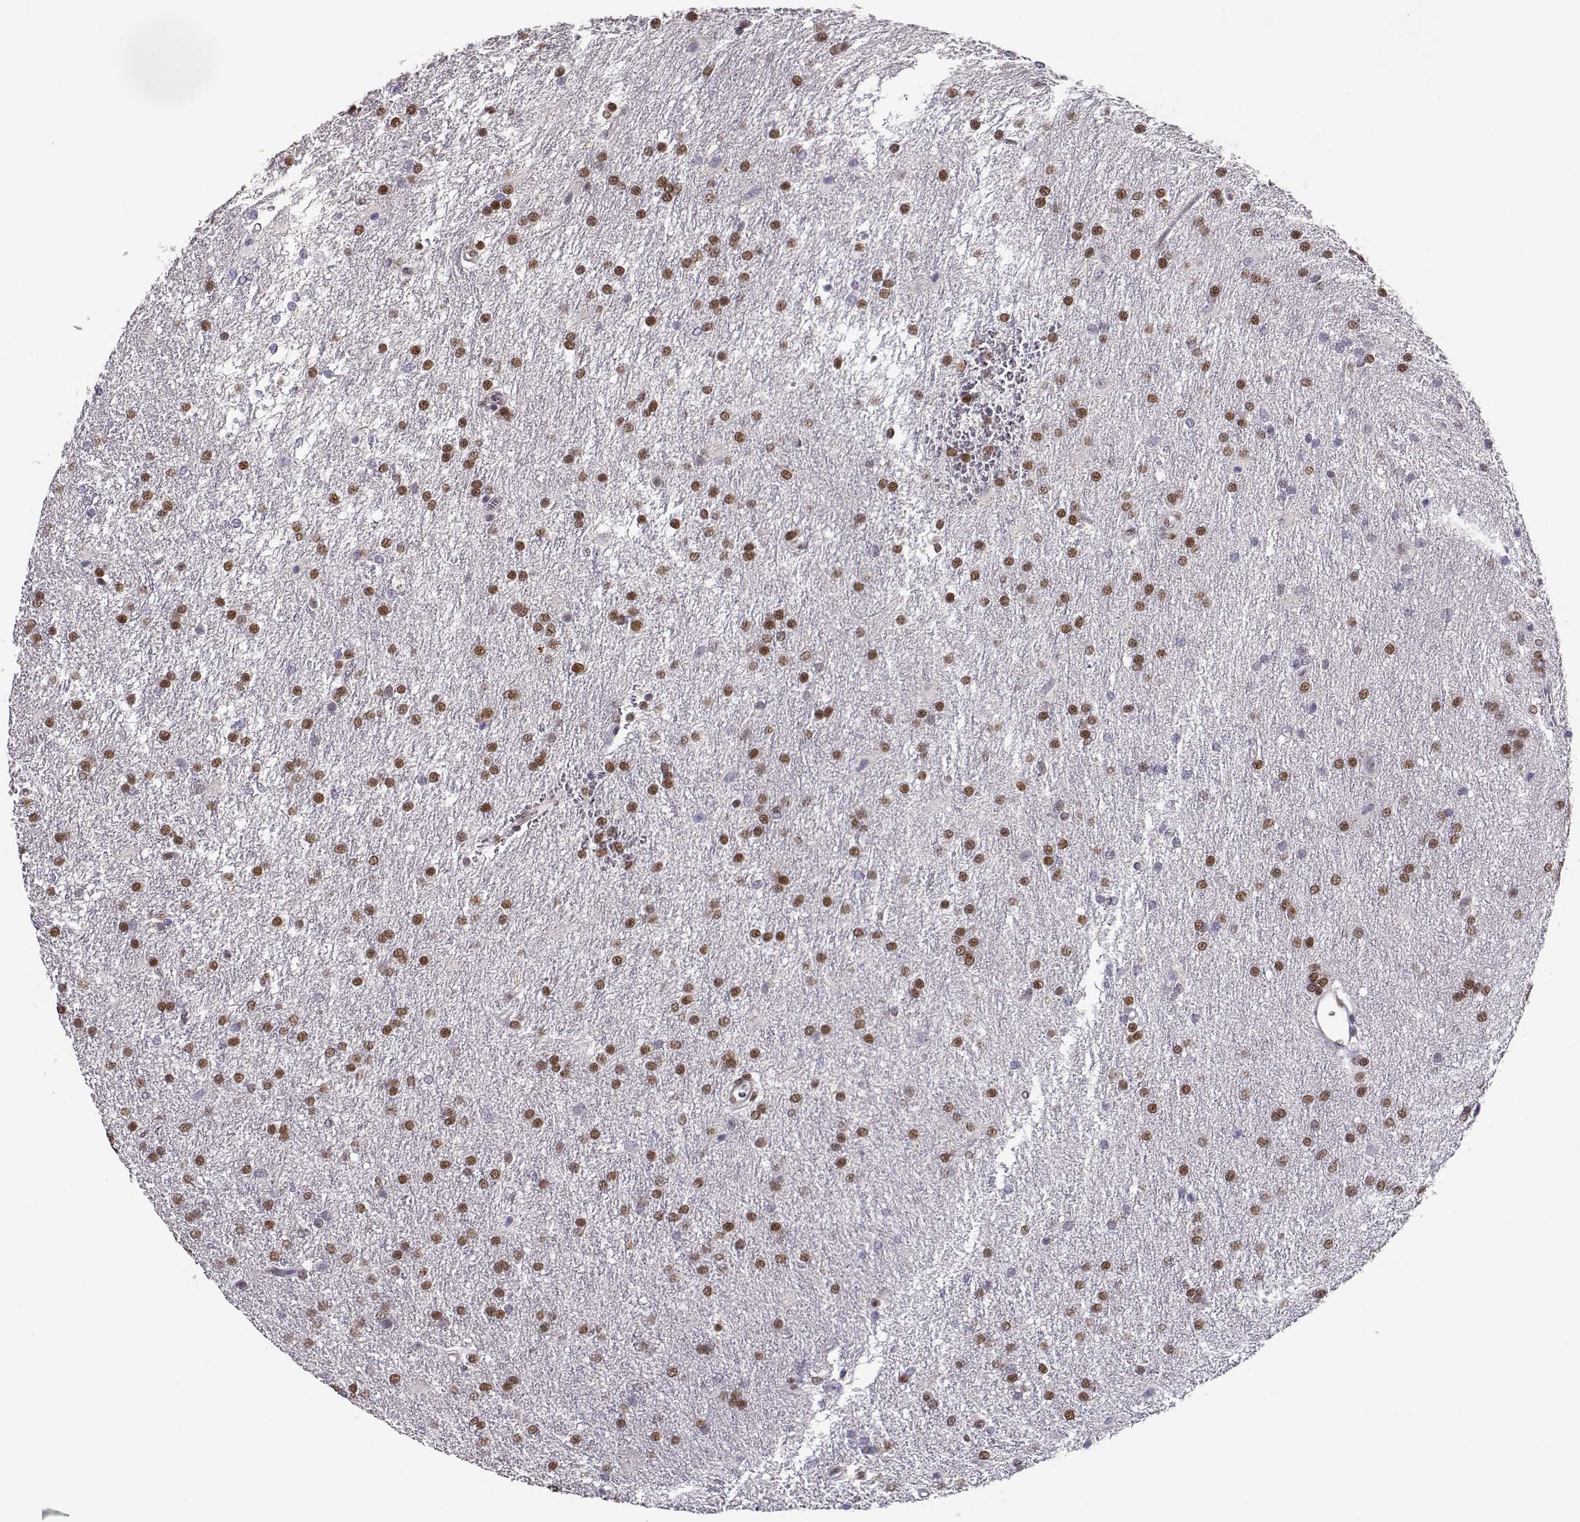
{"staining": {"intensity": "moderate", "quantity": ">75%", "location": "nuclear"}, "tissue": "glioma", "cell_type": "Tumor cells", "image_type": "cancer", "snomed": [{"axis": "morphology", "description": "Glioma, malignant, Low grade"}, {"axis": "topography", "description": "Brain"}], "caption": "This is a micrograph of IHC staining of malignant glioma (low-grade), which shows moderate expression in the nuclear of tumor cells.", "gene": "POLI", "patient": {"sex": "female", "age": 32}}